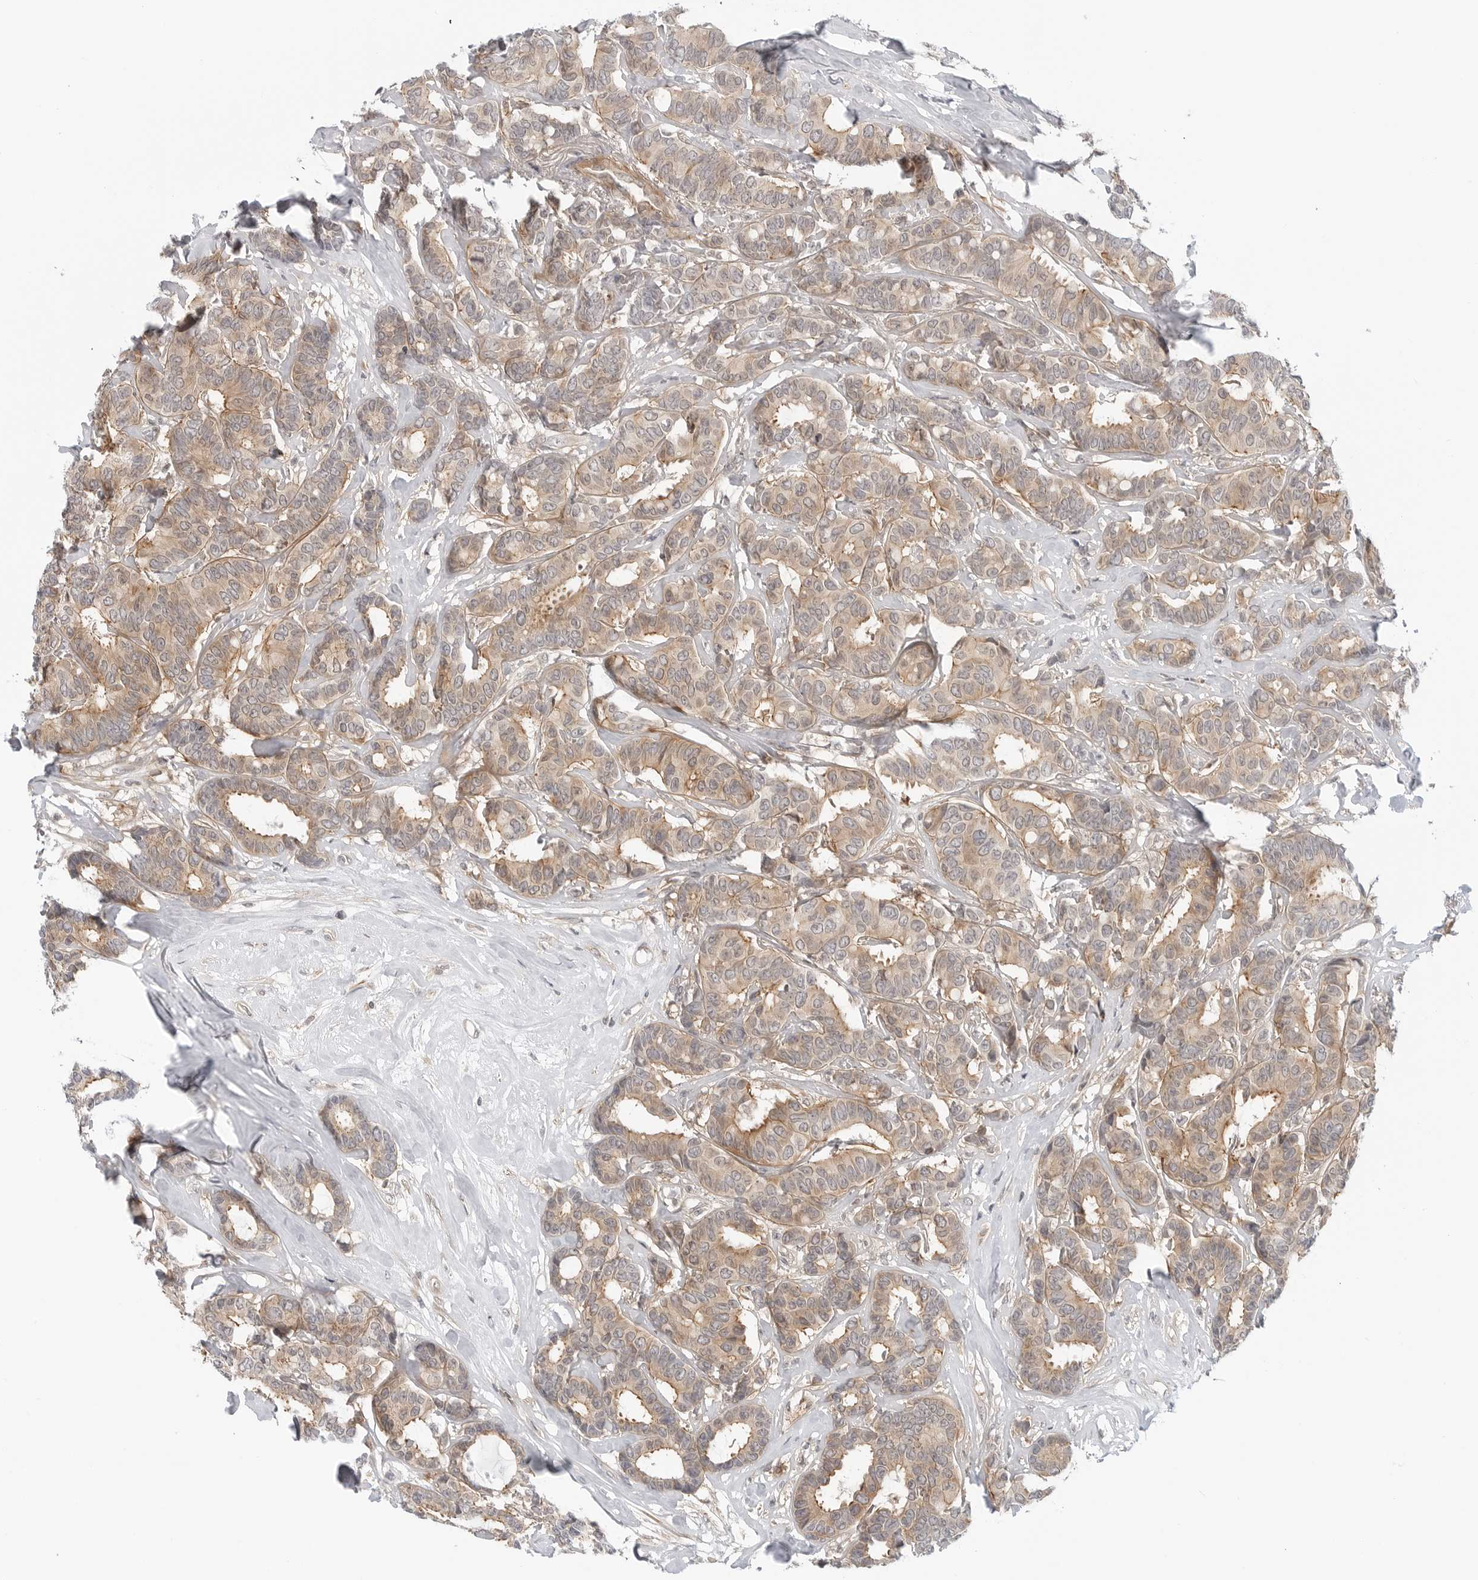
{"staining": {"intensity": "moderate", "quantity": ">75%", "location": "cytoplasmic/membranous"}, "tissue": "breast cancer", "cell_type": "Tumor cells", "image_type": "cancer", "snomed": [{"axis": "morphology", "description": "Duct carcinoma"}, {"axis": "topography", "description": "Breast"}], "caption": "Breast intraductal carcinoma stained for a protein (brown) reveals moderate cytoplasmic/membranous positive expression in approximately >75% of tumor cells.", "gene": "STXBP3", "patient": {"sex": "female", "age": 87}}